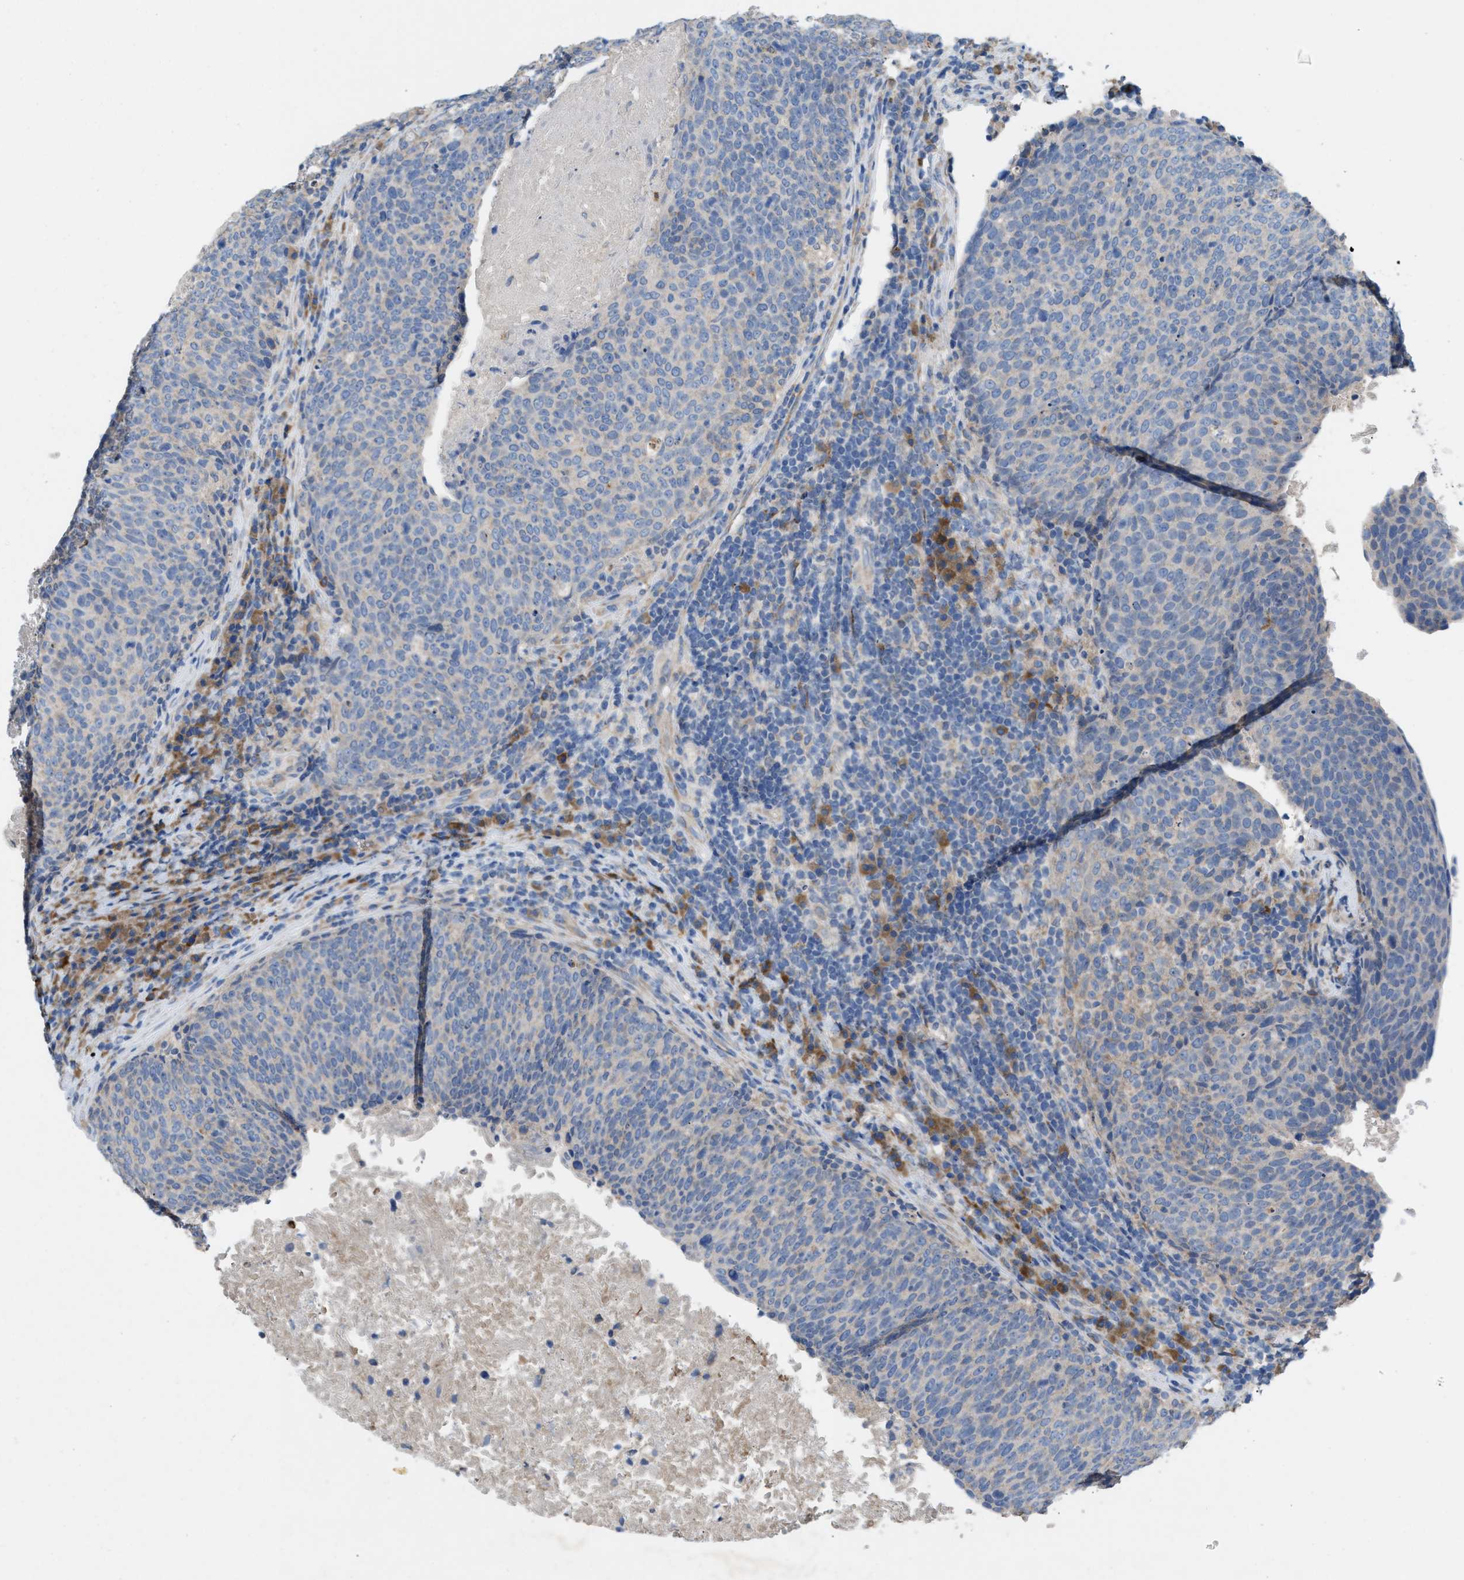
{"staining": {"intensity": "weak", "quantity": "<25%", "location": "cytoplasmic/membranous"}, "tissue": "head and neck cancer", "cell_type": "Tumor cells", "image_type": "cancer", "snomed": [{"axis": "morphology", "description": "Squamous cell carcinoma, NOS"}, {"axis": "morphology", "description": "Squamous cell carcinoma, metastatic, NOS"}, {"axis": "topography", "description": "Lymph node"}, {"axis": "topography", "description": "Head-Neck"}], "caption": "Histopathology image shows no significant protein staining in tumor cells of head and neck squamous cell carcinoma.", "gene": "DYNC2I1", "patient": {"sex": "male", "age": 62}}